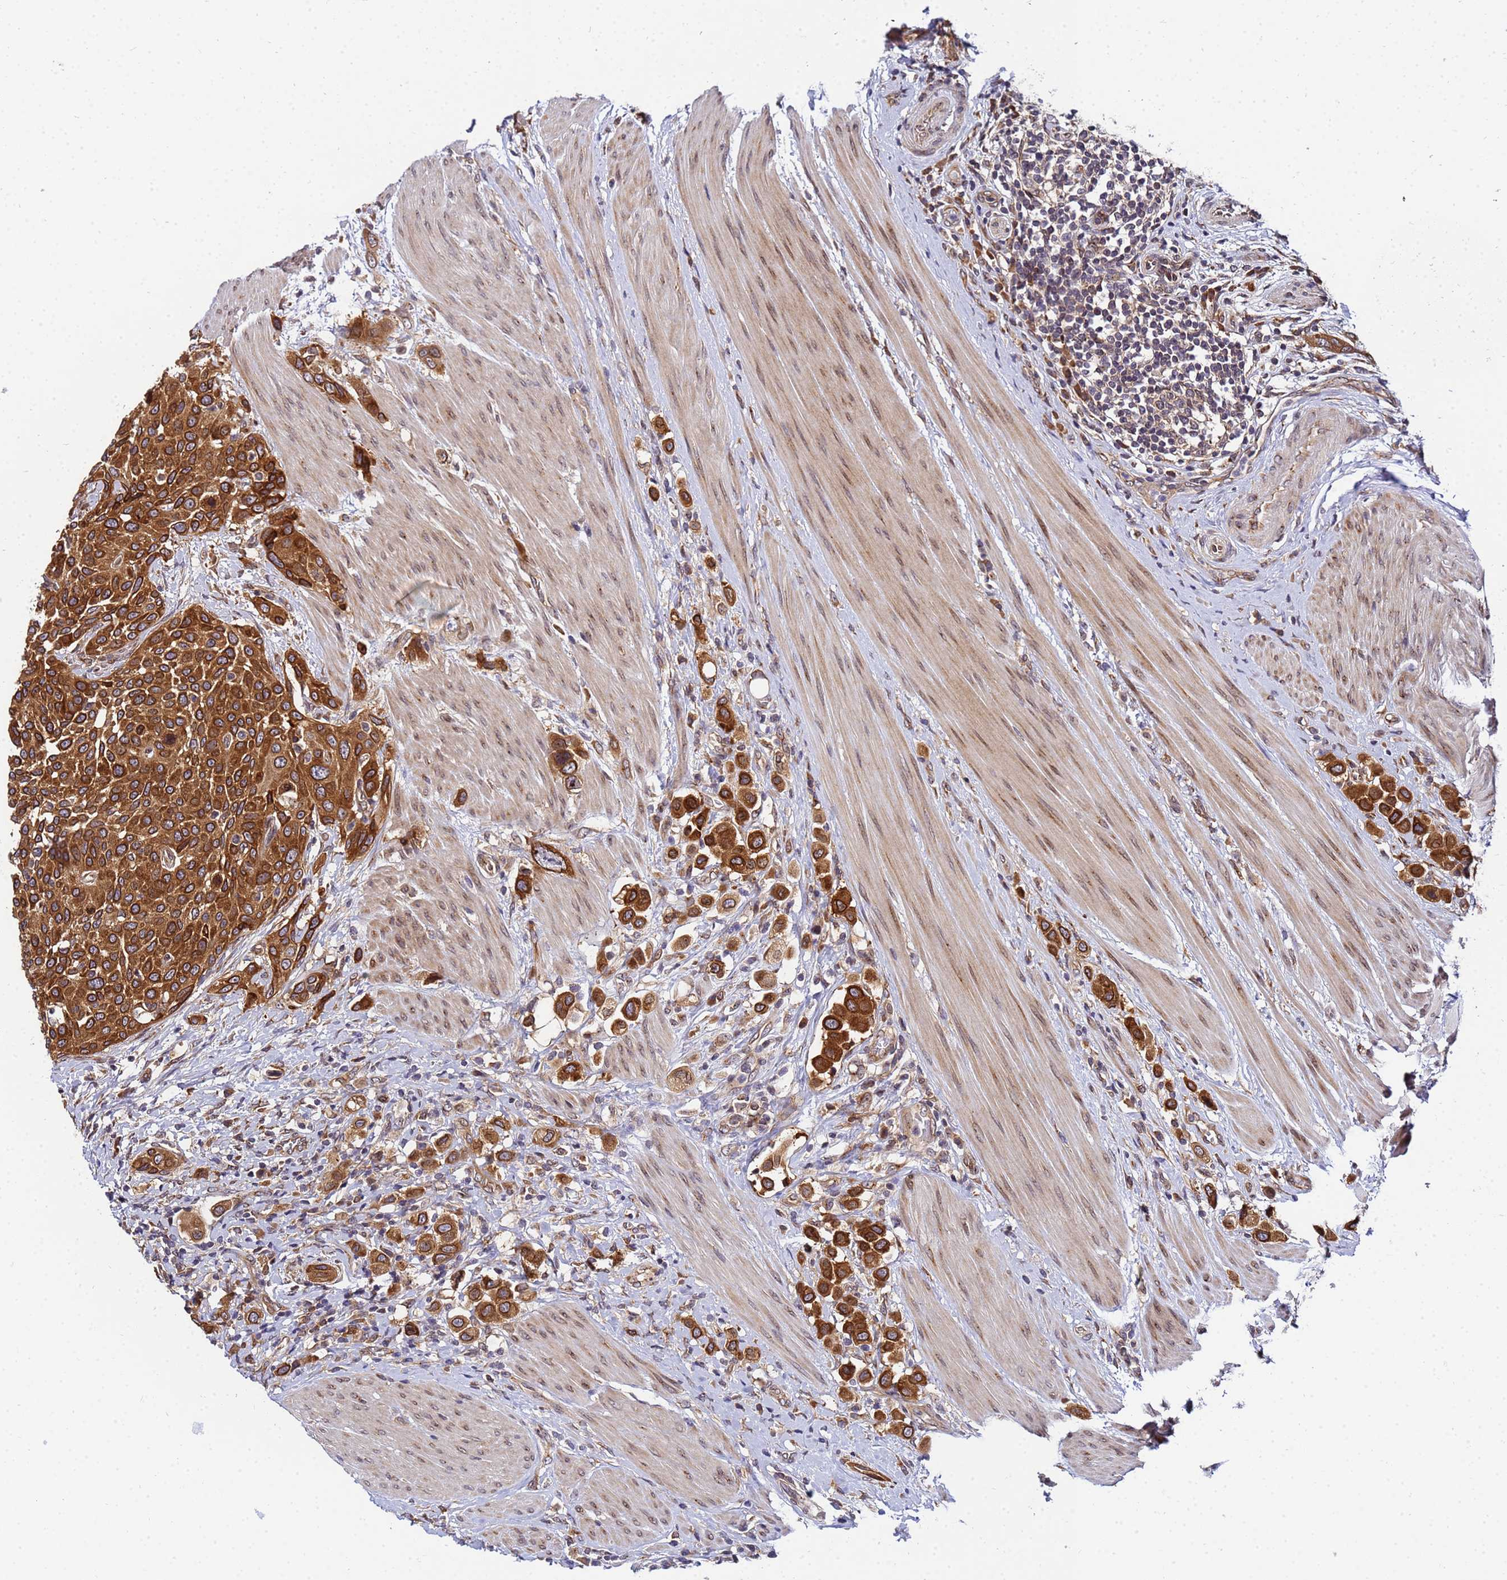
{"staining": {"intensity": "strong", "quantity": ">75%", "location": "cytoplasmic/membranous"}, "tissue": "urothelial cancer", "cell_type": "Tumor cells", "image_type": "cancer", "snomed": [{"axis": "morphology", "description": "Urothelial carcinoma, High grade"}, {"axis": "topography", "description": "Urinary bladder"}], "caption": "A photomicrograph of urothelial carcinoma (high-grade) stained for a protein displays strong cytoplasmic/membranous brown staining in tumor cells.", "gene": "UNC93B1", "patient": {"sex": "male", "age": 50}}